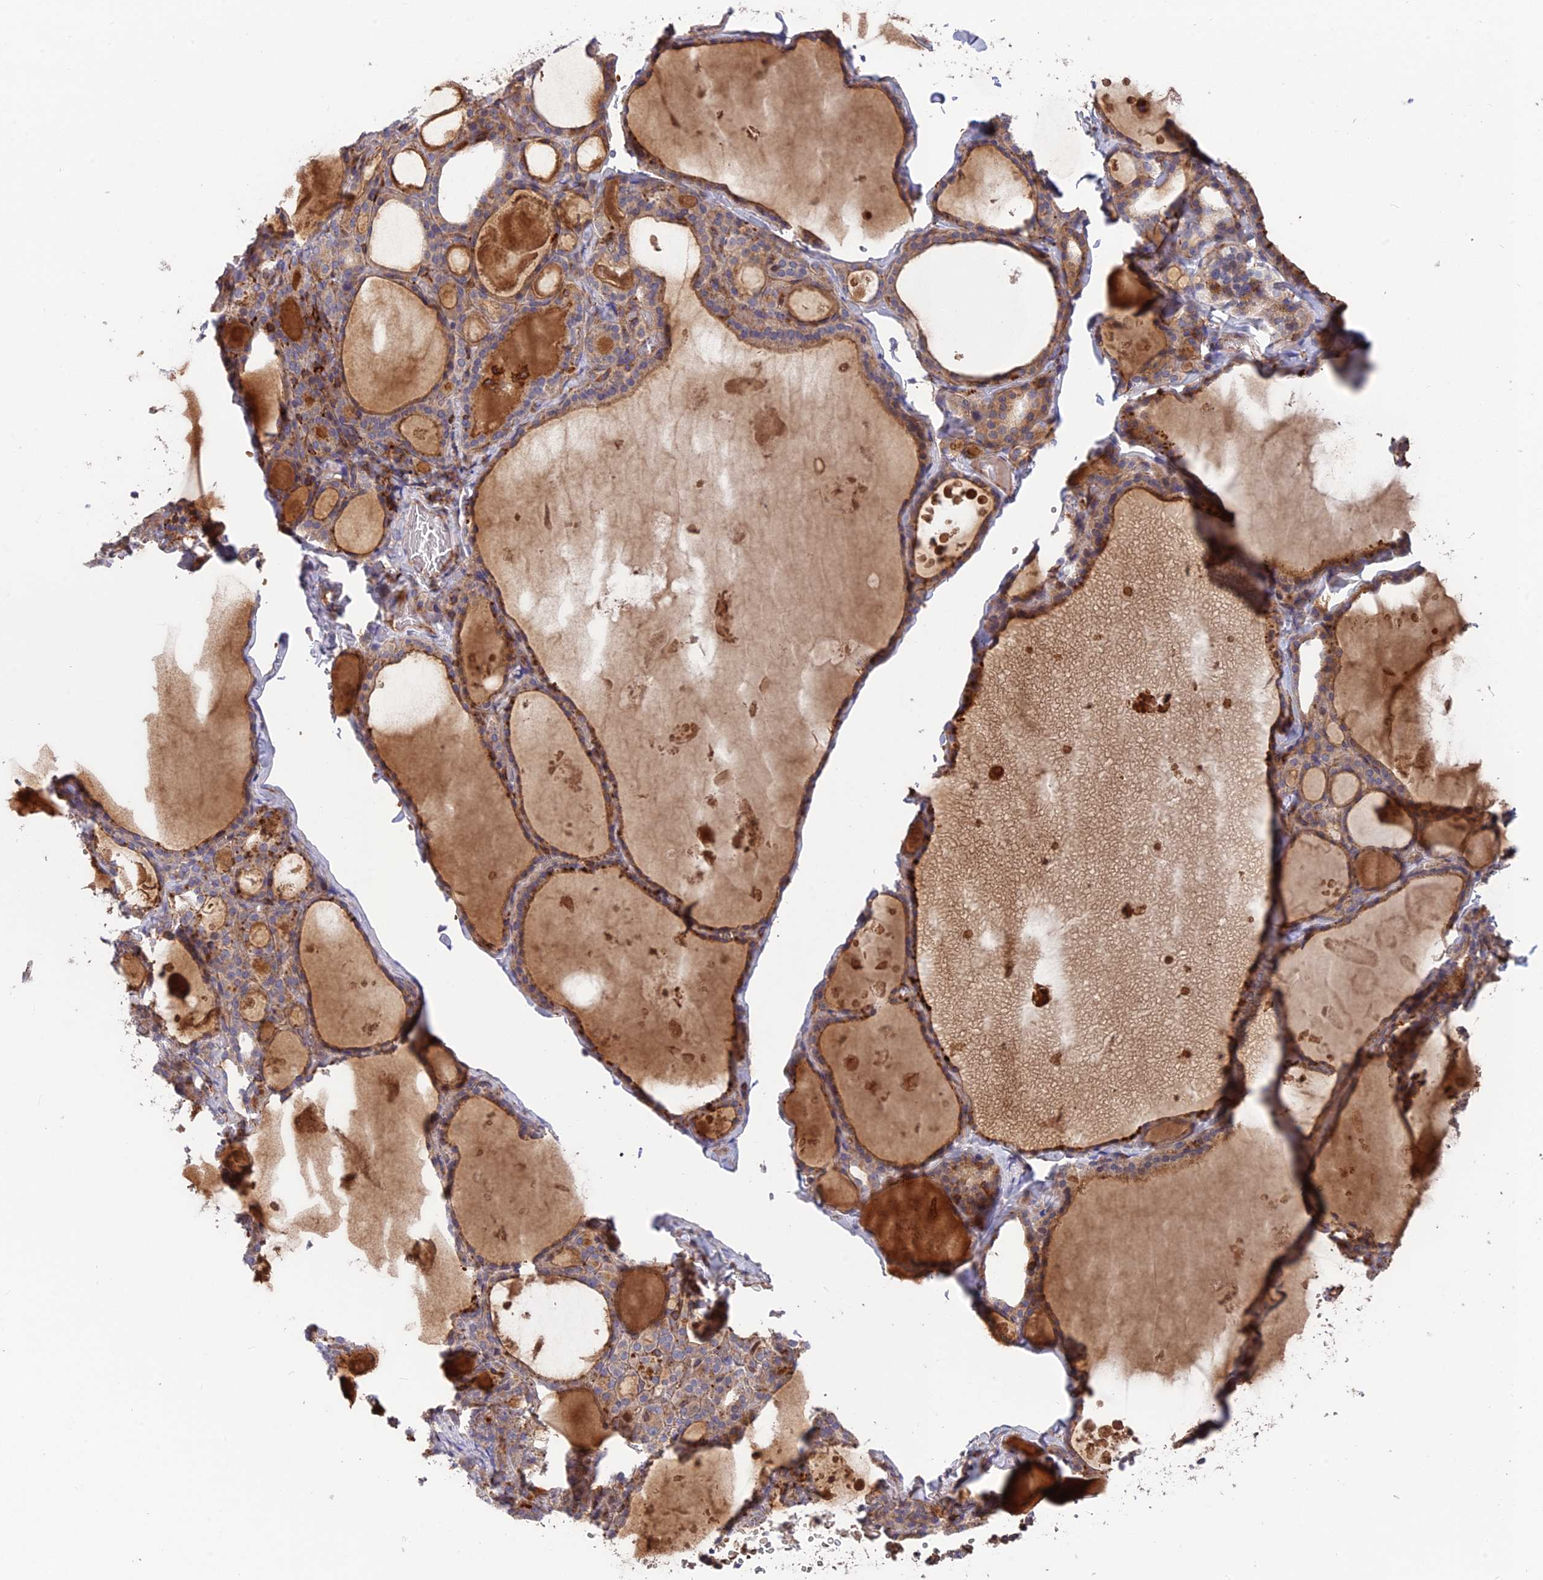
{"staining": {"intensity": "moderate", "quantity": ">75%", "location": "cytoplasmic/membranous"}, "tissue": "thyroid gland", "cell_type": "Glandular cells", "image_type": "normal", "snomed": [{"axis": "morphology", "description": "Normal tissue, NOS"}, {"axis": "topography", "description": "Thyroid gland"}], "caption": "Protein staining by immunohistochemistry (IHC) shows moderate cytoplasmic/membranous positivity in approximately >75% of glandular cells in benign thyroid gland. The staining was performed using DAB (3,3'-diaminobenzidine) to visualize the protein expression in brown, while the nuclei were stained in blue with hematoxylin (Magnification: 20x).", "gene": "CPNE7", "patient": {"sex": "male", "age": 56}}